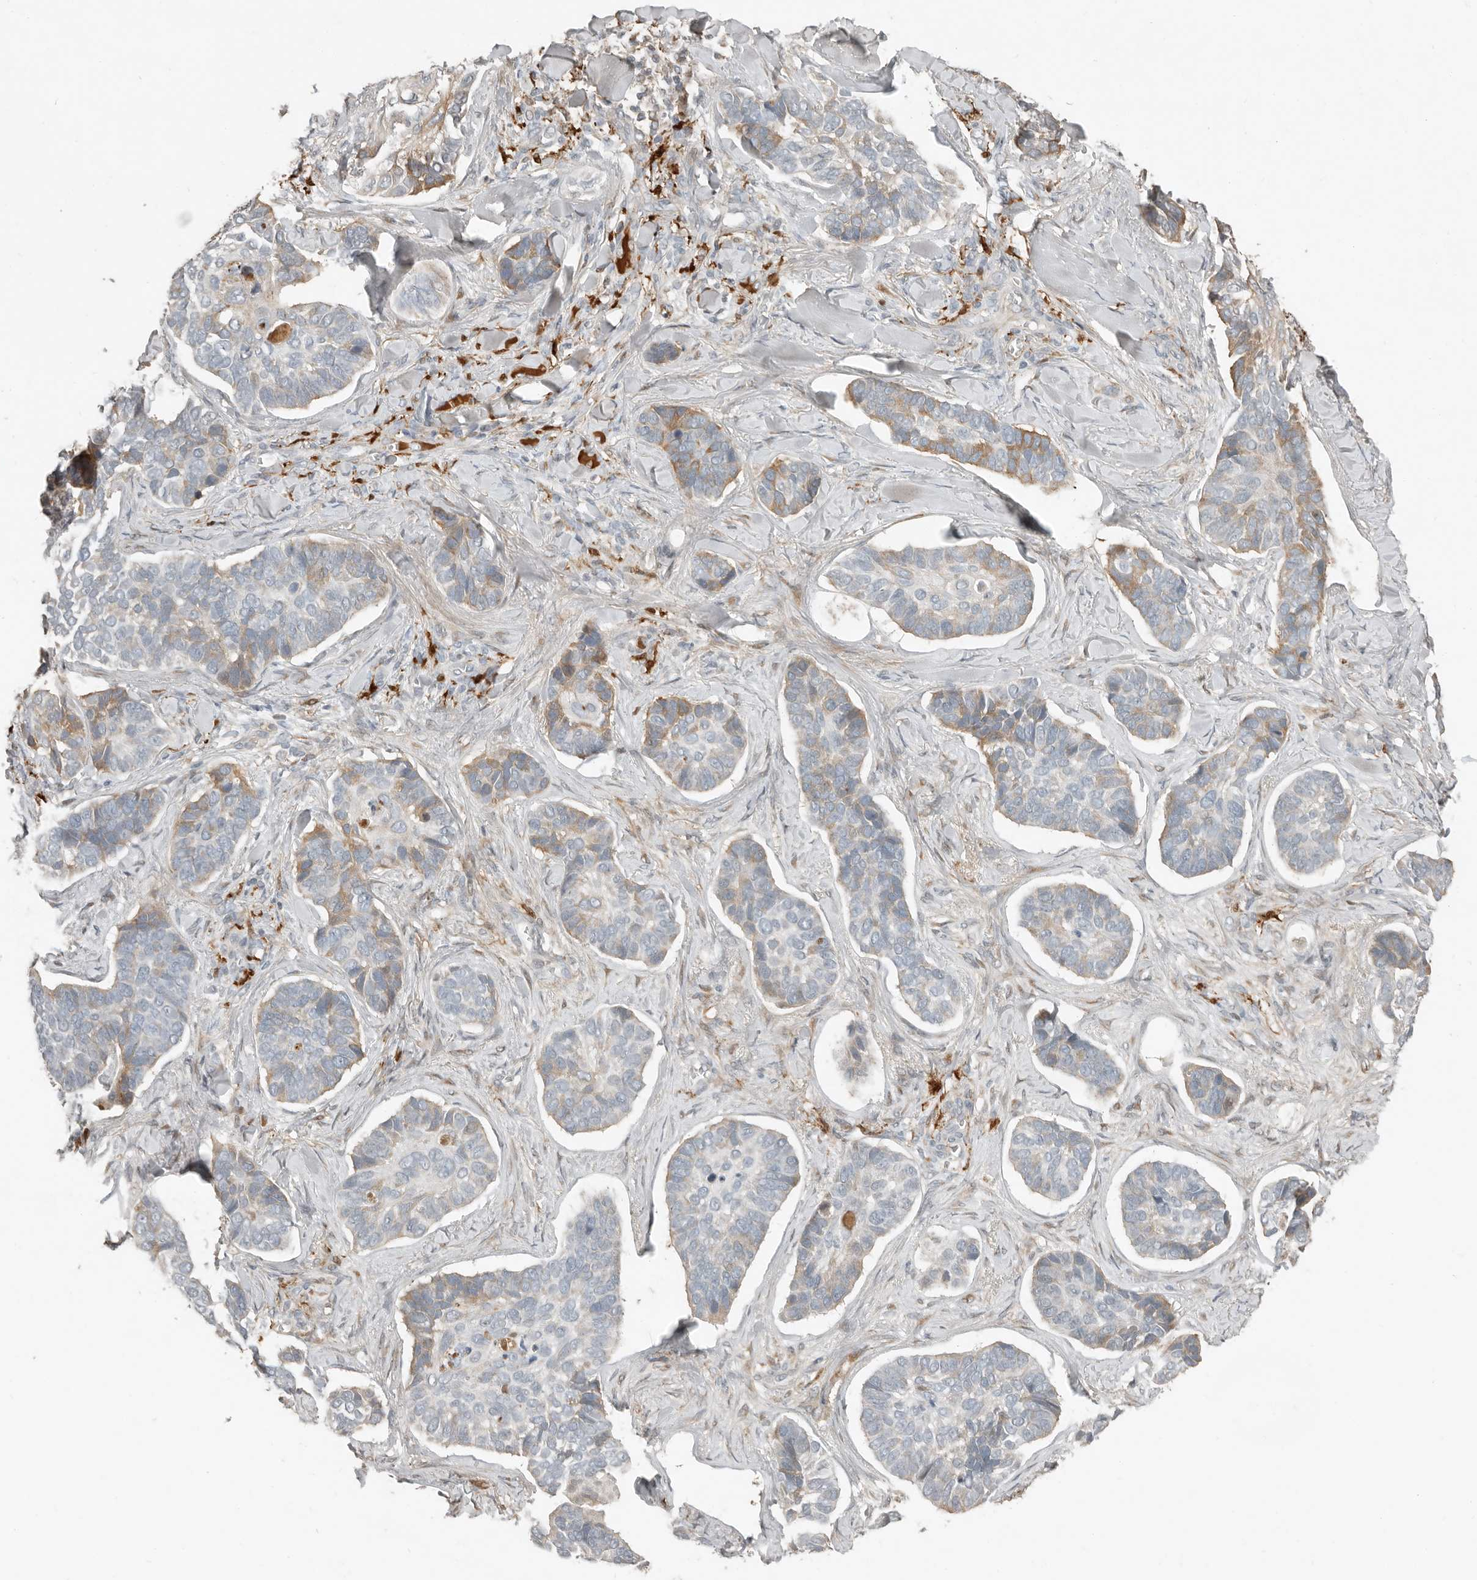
{"staining": {"intensity": "moderate", "quantity": "<25%", "location": "cytoplasmic/membranous"}, "tissue": "skin cancer", "cell_type": "Tumor cells", "image_type": "cancer", "snomed": [{"axis": "morphology", "description": "Basal cell carcinoma"}, {"axis": "topography", "description": "Skin"}], "caption": "Moderate cytoplasmic/membranous expression is seen in about <25% of tumor cells in basal cell carcinoma (skin).", "gene": "KLHL38", "patient": {"sex": "male", "age": 62}}